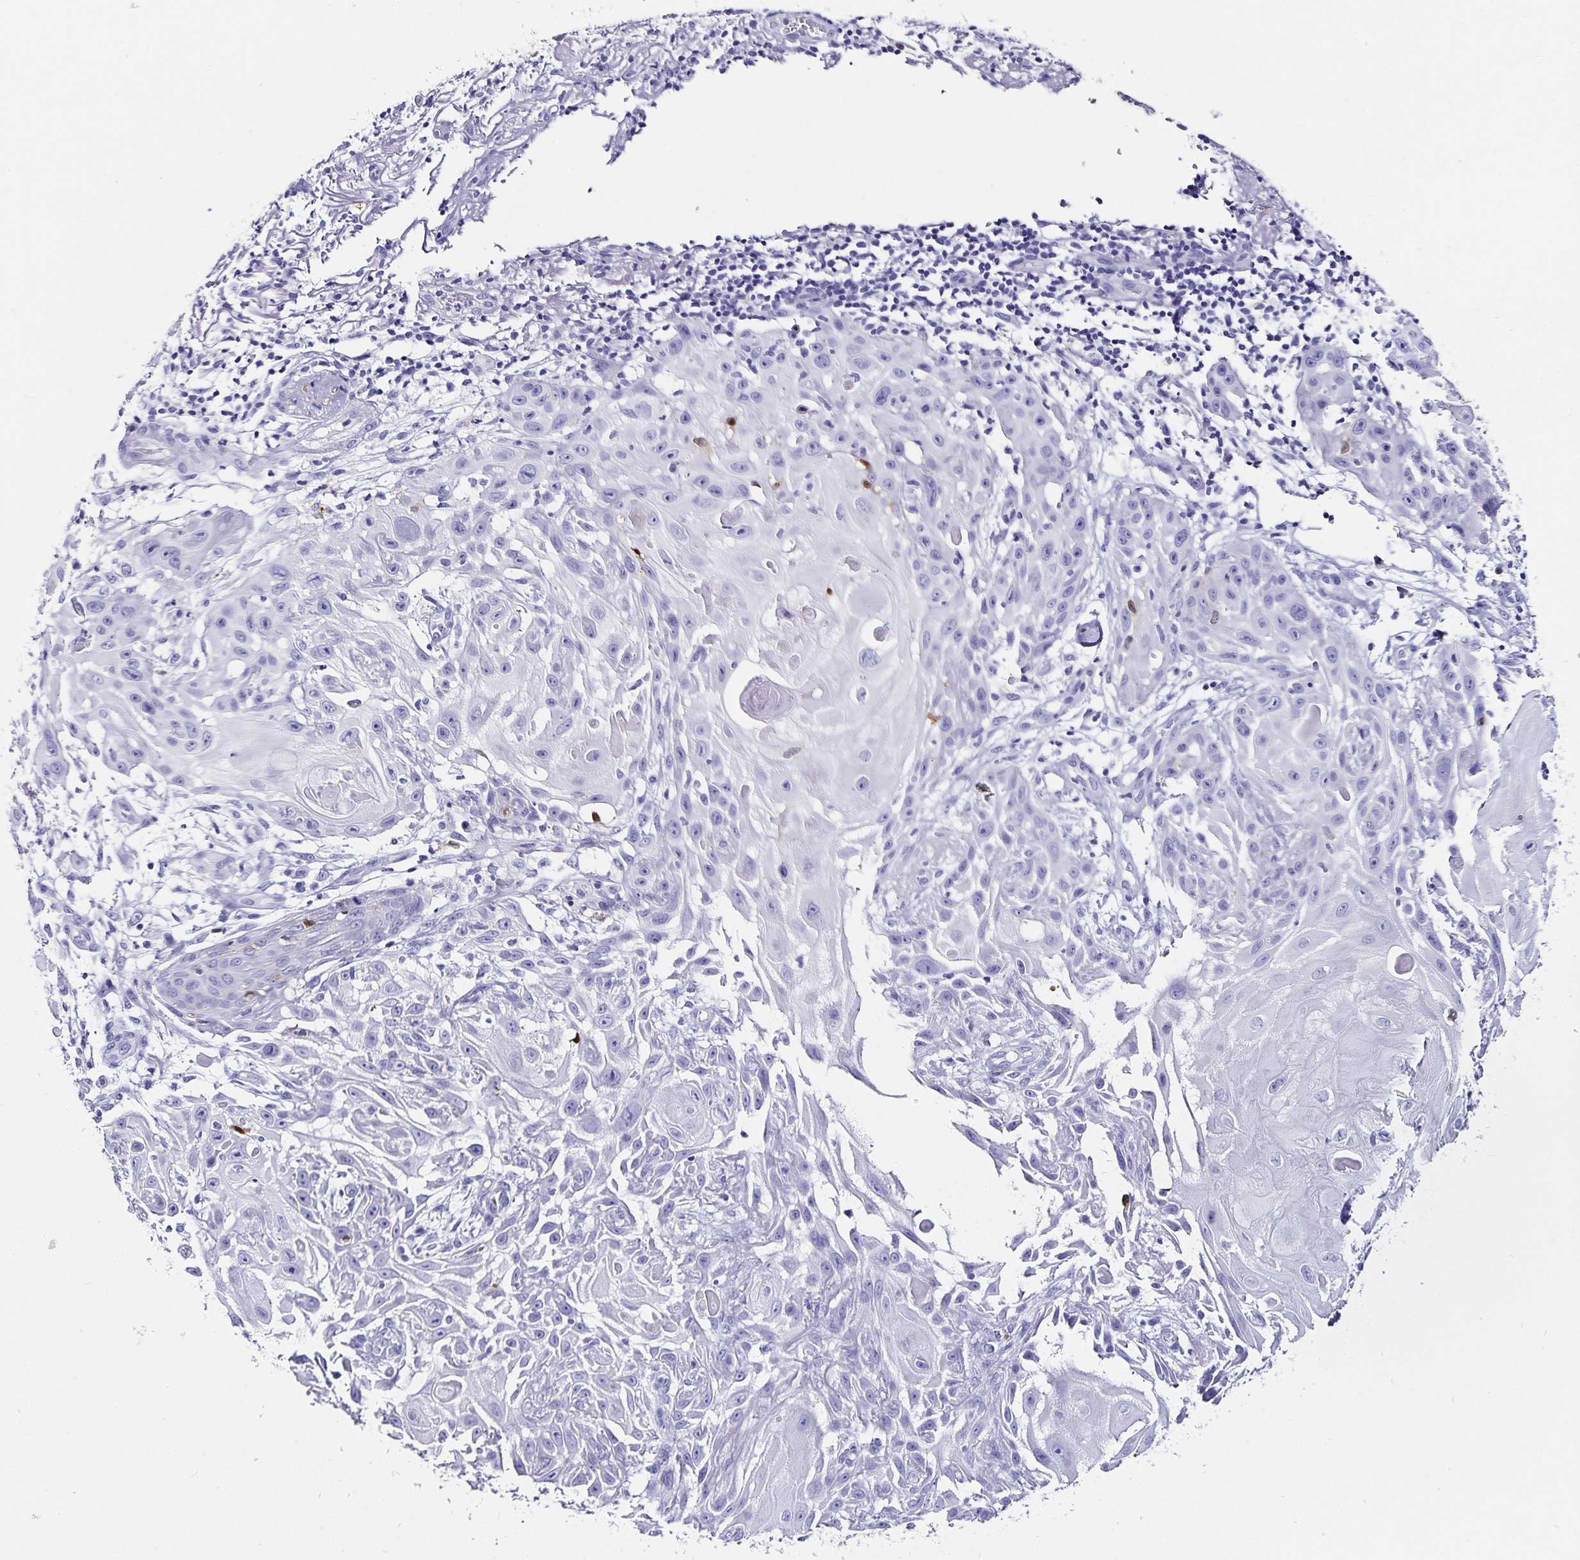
{"staining": {"intensity": "negative", "quantity": "none", "location": "none"}, "tissue": "skin cancer", "cell_type": "Tumor cells", "image_type": "cancer", "snomed": [{"axis": "morphology", "description": "Squamous cell carcinoma, NOS"}, {"axis": "topography", "description": "Skin"}], "caption": "Squamous cell carcinoma (skin) stained for a protein using immunohistochemistry reveals no positivity tumor cells.", "gene": "CHGA", "patient": {"sex": "female", "age": 91}}